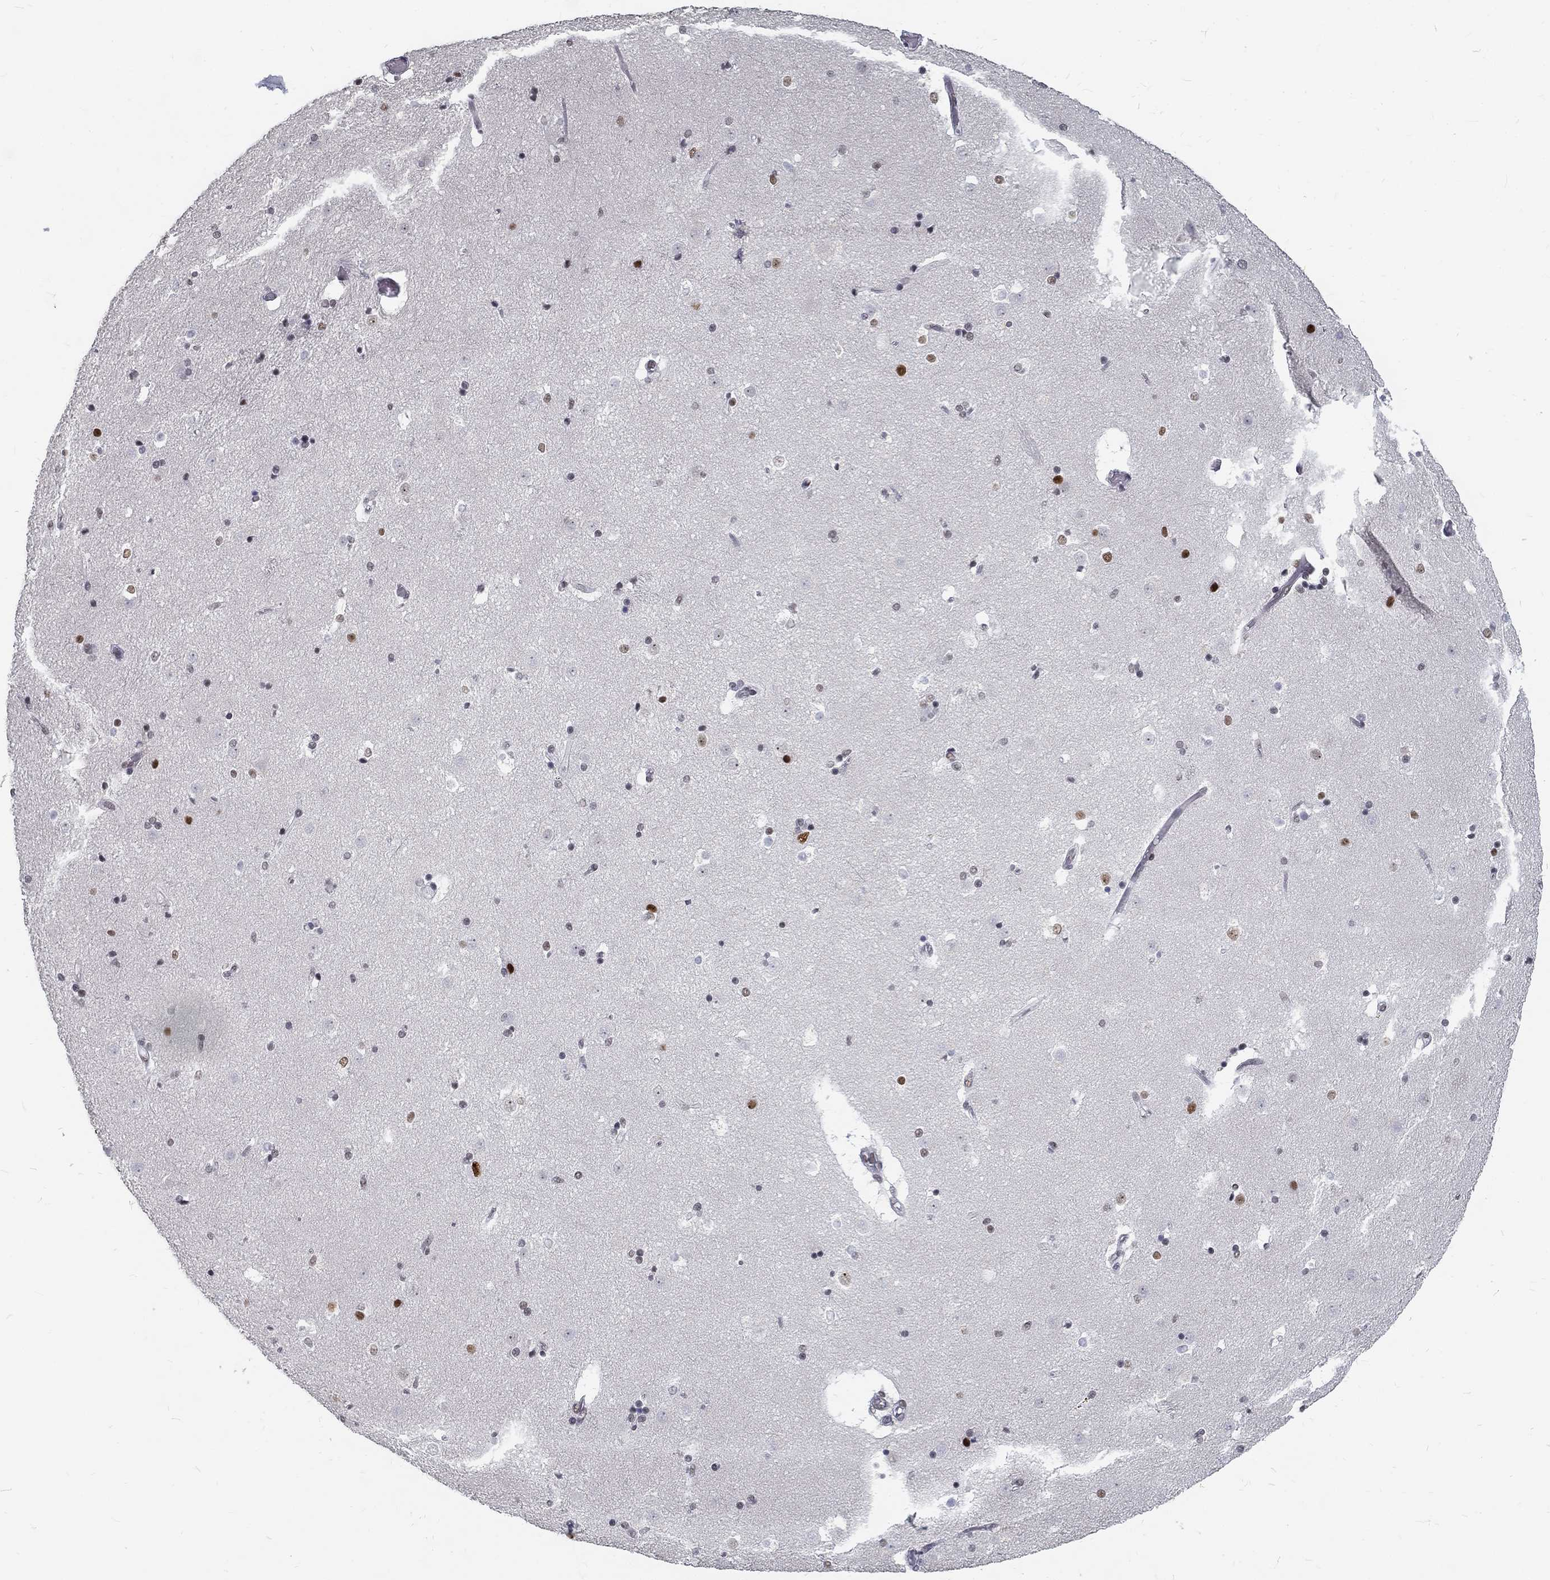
{"staining": {"intensity": "moderate", "quantity": "<25%", "location": "nuclear"}, "tissue": "caudate", "cell_type": "Glial cells", "image_type": "normal", "snomed": [{"axis": "morphology", "description": "Normal tissue, NOS"}, {"axis": "topography", "description": "Lateral ventricle wall"}], "caption": "Immunohistochemistry photomicrograph of normal caudate stained for a protein (brown), which displays low levels of moderate nuclear expression in about <25% of glial cells.", "gene": "SNORC", "patient": {"sex": "male", "age": 51}}